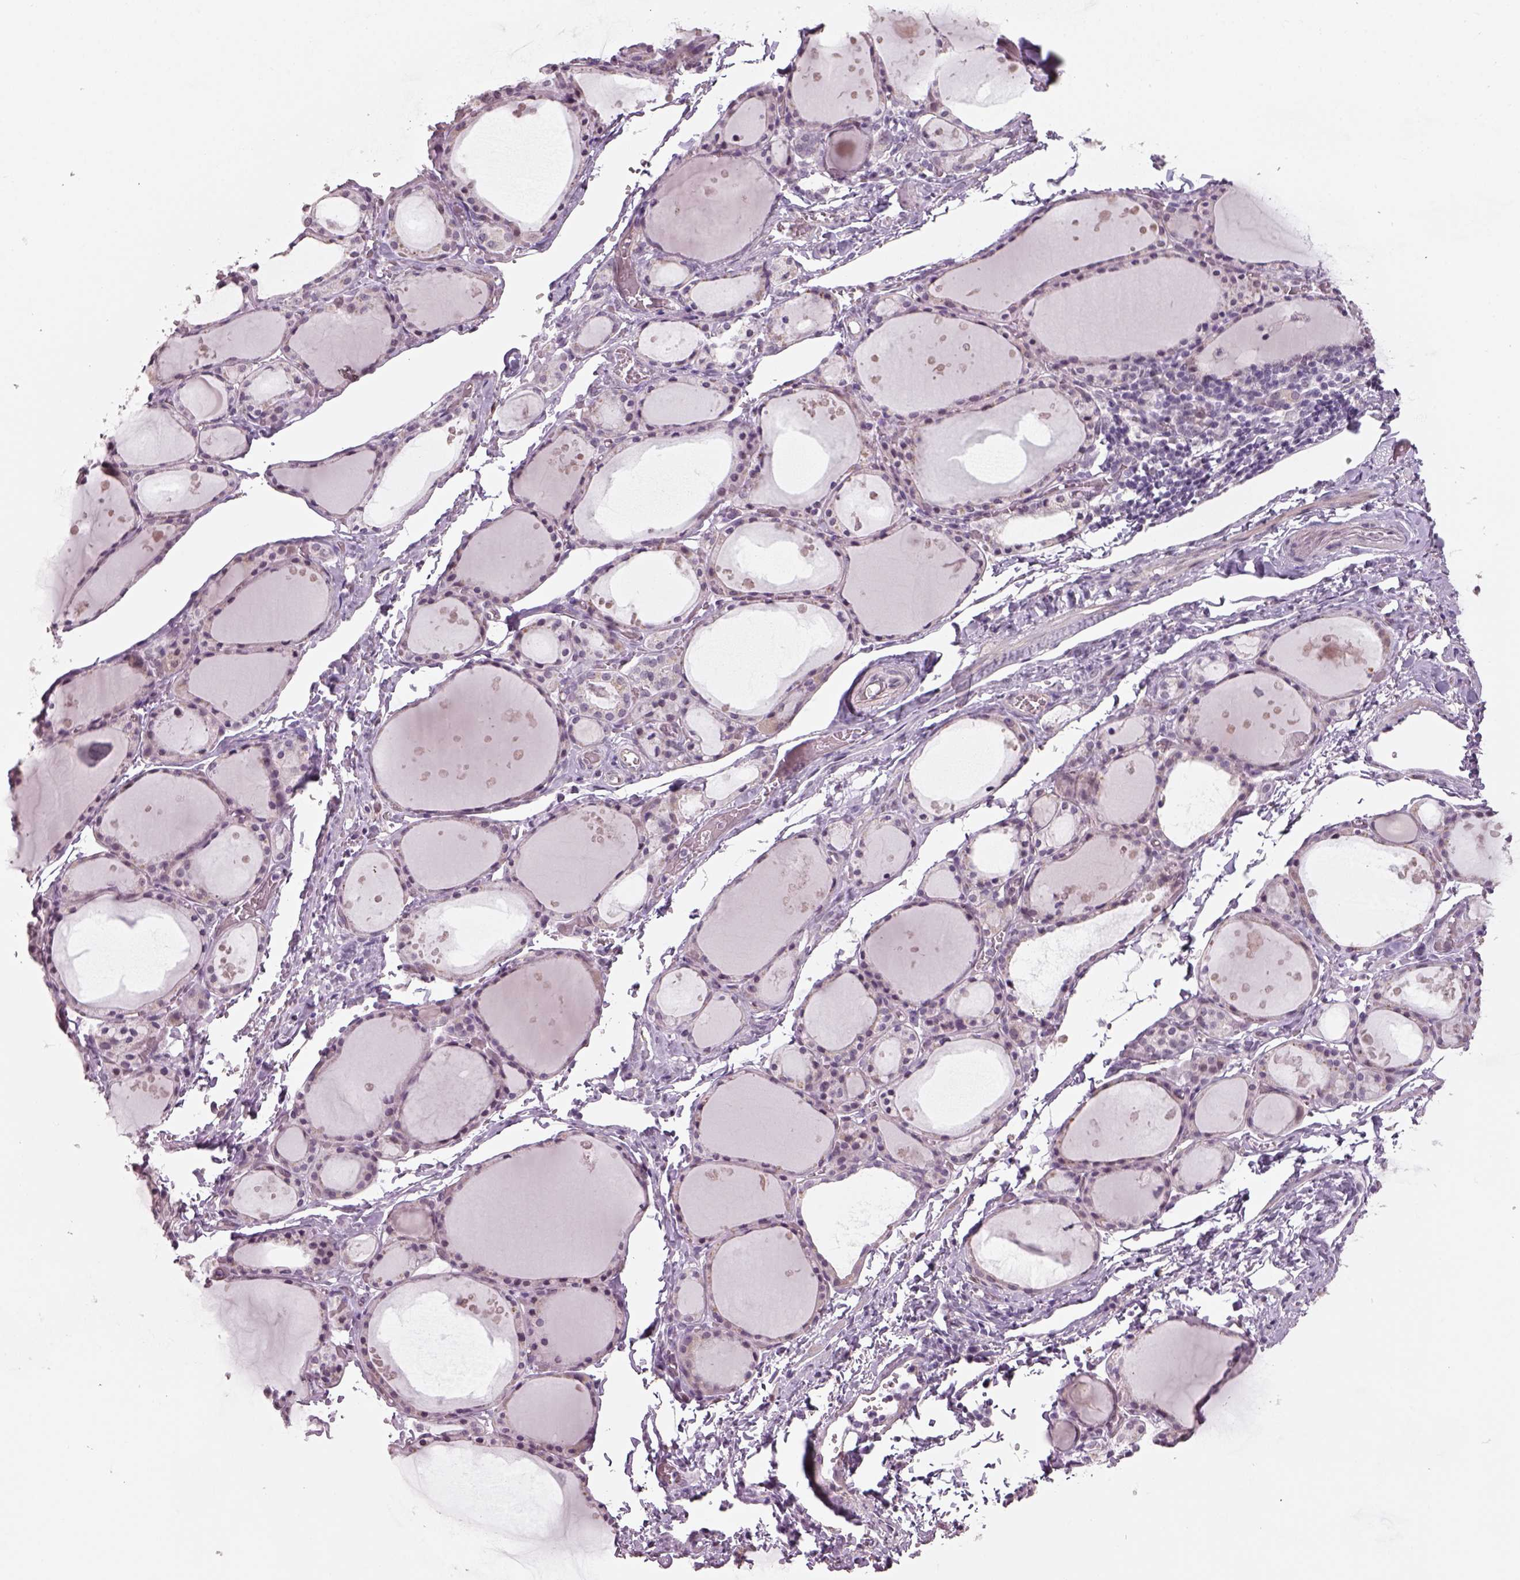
{"staining": {"intensity": "negative", "quantity": "none", "location": "none"}, "tissue": "thyroid gland", "cell_type": "Glandular cells", "image_type": "normal", "snomed": [{"axis": "morphology", "description": "Normal tissue, NOS"}, {"axis": "topography", "description": "Thyroid gland"}], "caption": "Glandular cells are negative for protein expression in normal human thyroid gland. (Stains: DAB immunohistochemistry with hematoxylin counter stain, Microscopy: brightfield microscopy at high magnification).", "gene": "NAT8B", "patient": {"sex": "male", "age": 68}}